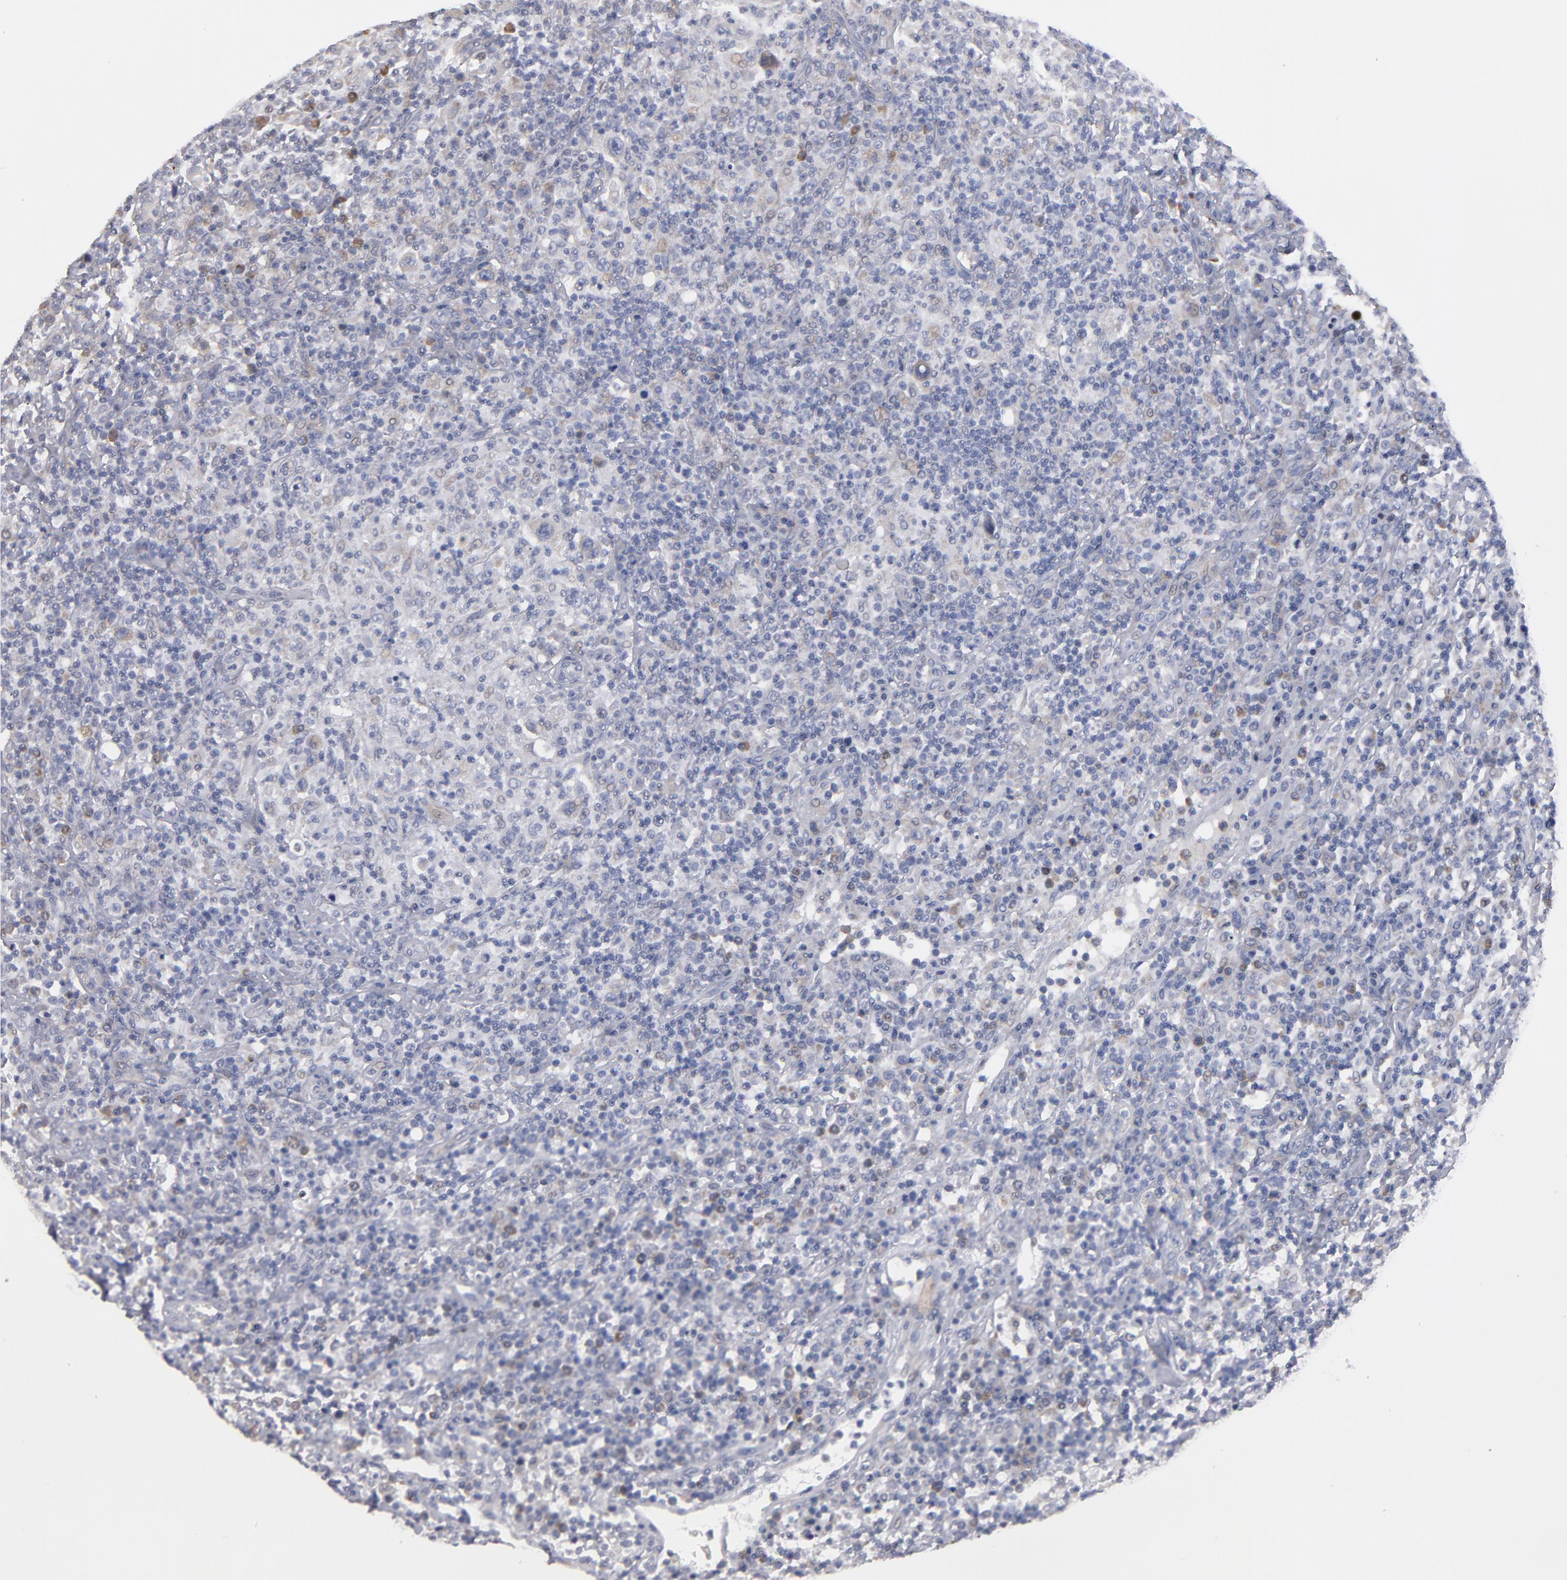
{"staining": {"intensity": "weak", "quantity": "<25%", "location": "cytoplasmic/membranous"}, "tissue": "lymphoma", "cell_type": "Tumor cells", "image_type": "cancer", "snomed": [{"axis": "morphology", "description": "Hodgkin's disease, NOS"}, {"axis": "topography", "description": "Lymph node"}], "caption": "Immunohistochemistry (IHC) of lymphoma reveals no staining in tumor cells.", "gene": "CCDC80", "patient": {"sex": "male", "age": 65}}